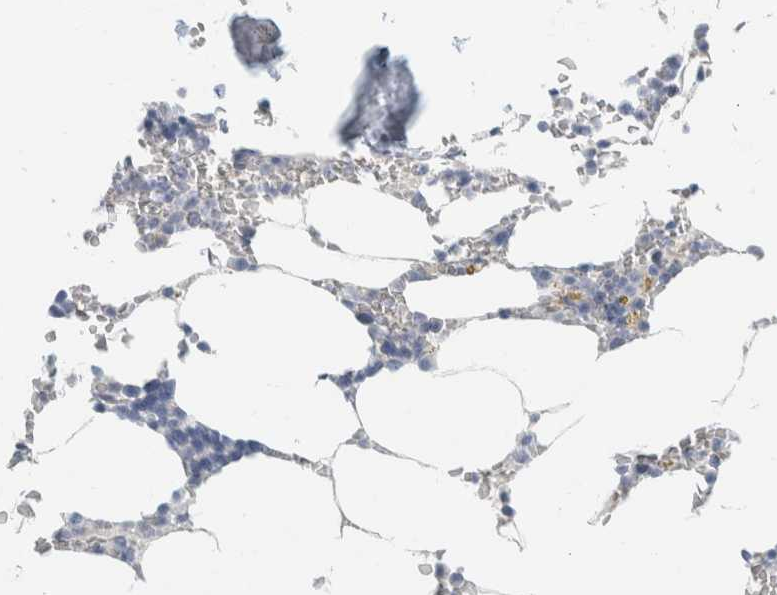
{"staining": {"intensity": "negative", "quantity": "none", "location": "none"}, "tissue": "bone marrow", "cell_type": "Hematopoietic cells", "image_type": "normal", "snomed": [{"axis": "morphology", "description": "Normal tissue, NOS"}, {"axis": "topography", "description": "Bone marrow"}], "caption": "IHC of benign human bone marrow exhibits no staining in hematopoietic cells.", "gene": "ALOX12B", "patient": {"sex": "male", "age": 70}}